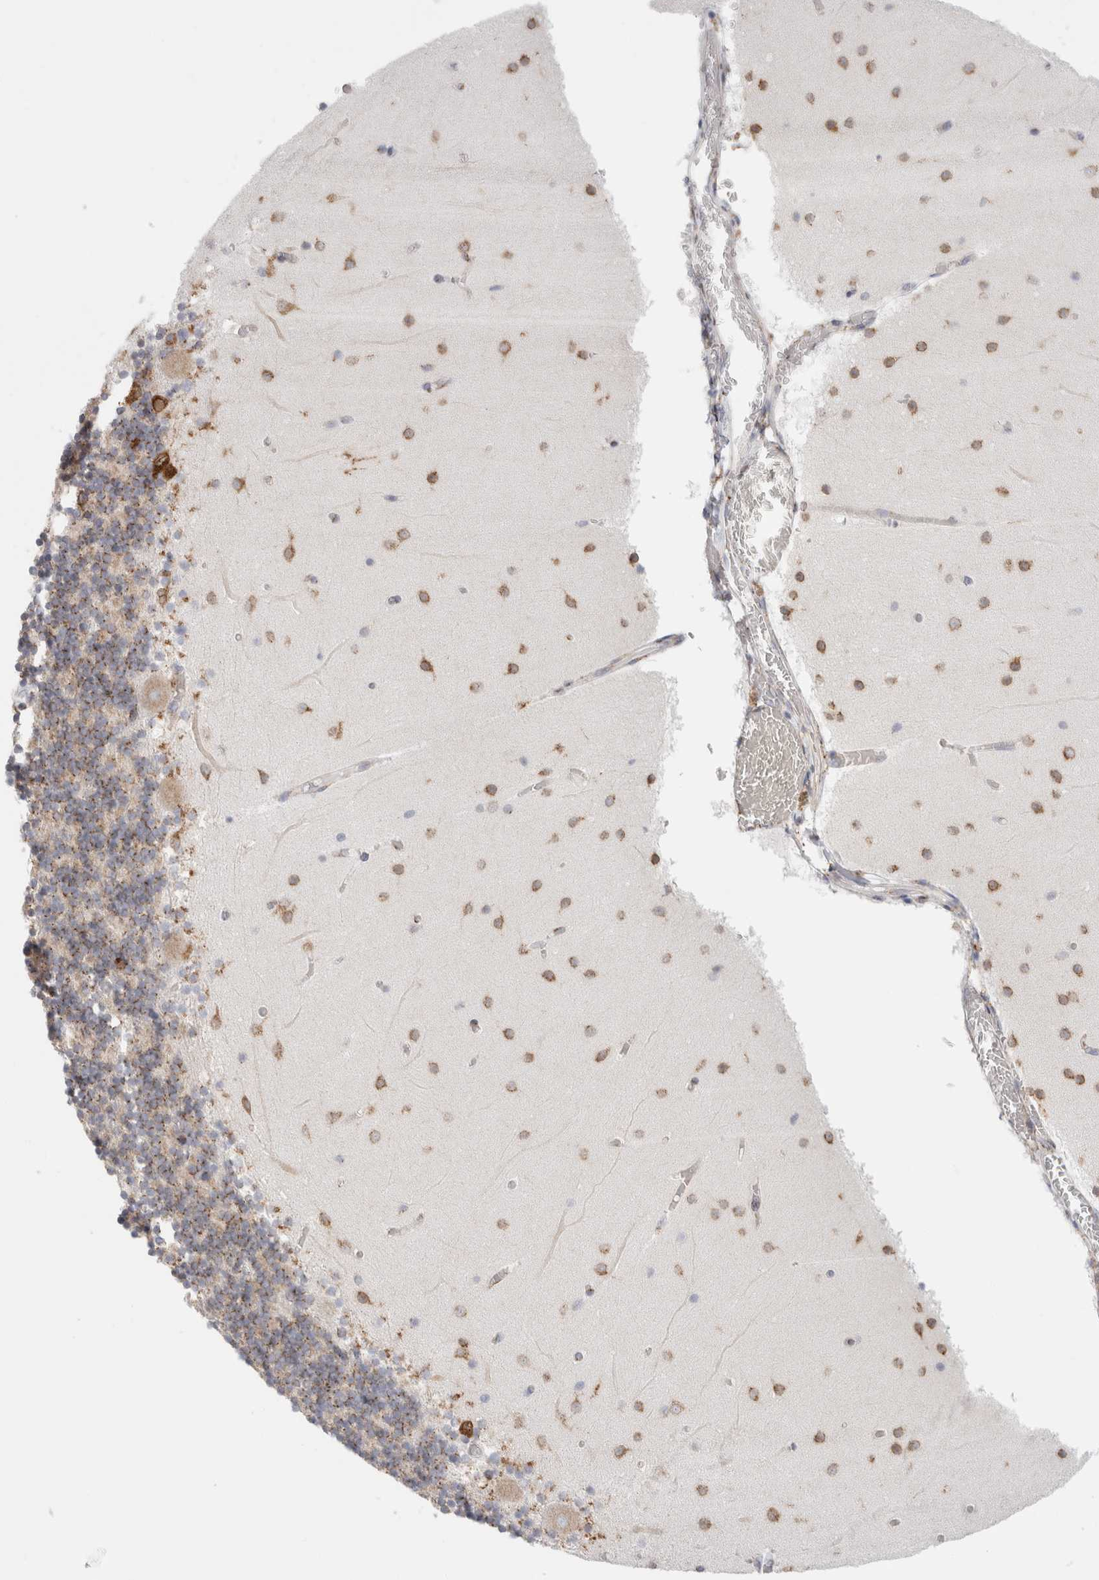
{"staining": {"intensity": "weak", "quantity": ">75%", "location": "cytoplasmic/membranous"}, "tissue": "cerebellum", "cell_type": "Cells in granular layer", "image_type": "normal", "snomed": [{"axis": "morphology", "description": "Normal tissue, NOS"}, {"axis": "topography", "description": "Cerebellum"}], "caption": "DAB immunohistochemical staining of unremarkable cerebellum reveals weak cytoplasmic/membranous protein staining in approximately >75% of cells in granular layer.", "gene": "MCFD2", "patient": {"sex": "female", "age": 28}}